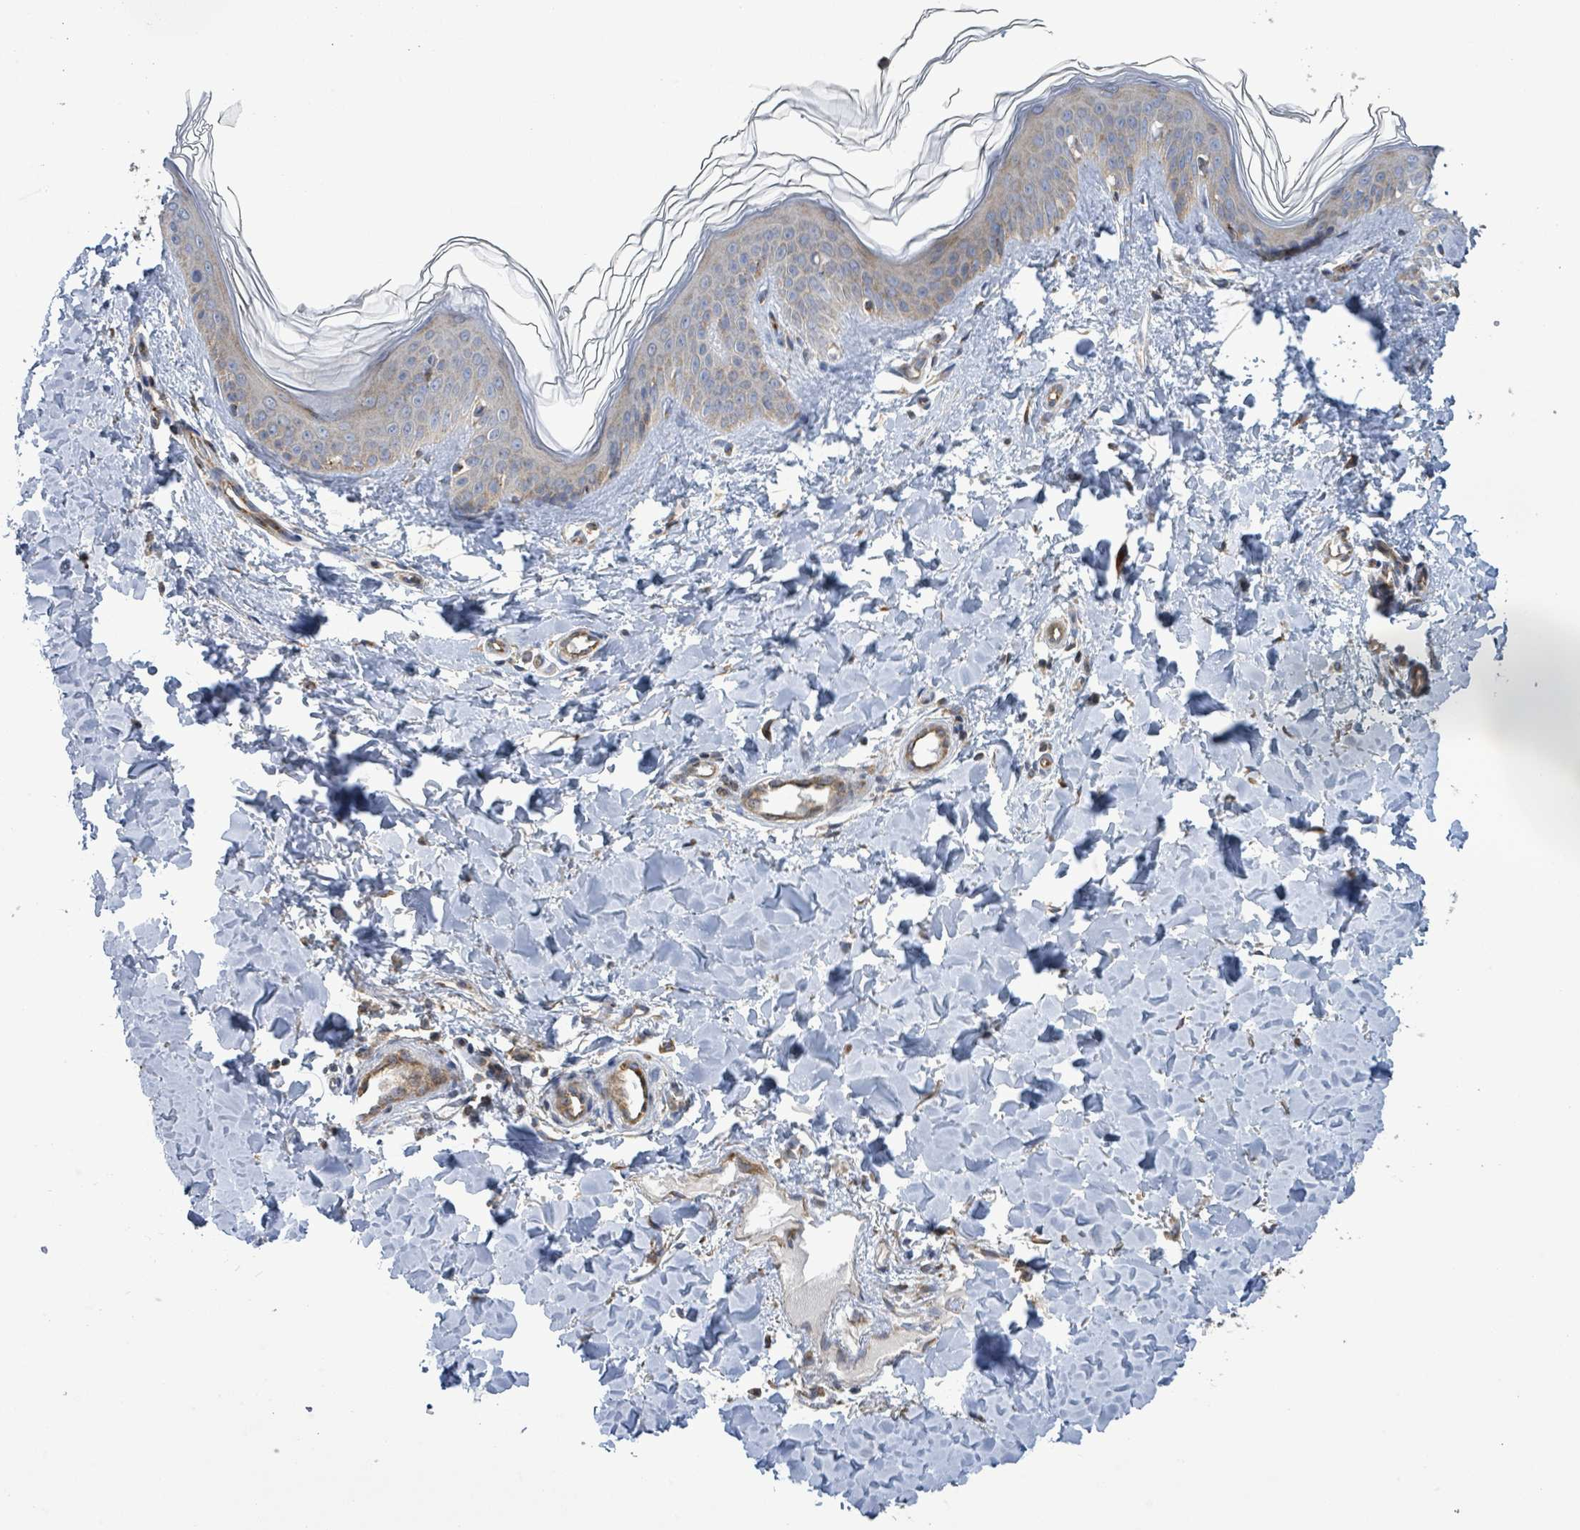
{"staining": {"intensity": "moderate", "quantity": "25%-75%", "location": "cytoplasmic/membranous"}, "tissue": "skin", "cell_type": "Fibroblasts", "image_type": "normal", "snomed": [{"axis": "morphology", "description": "Normal tissue, NOS"}, {"axis": "topography", "description": "Skin"}], "caption": "Skin stained with DAB immunohistochemistry (IHC) displays medium levels of moderate cytoplasmic/membranous staining in about 25%-75% of fibroblasts.", "gene": "NOMO1", "patient": {"sex": "female", "age": 41}}